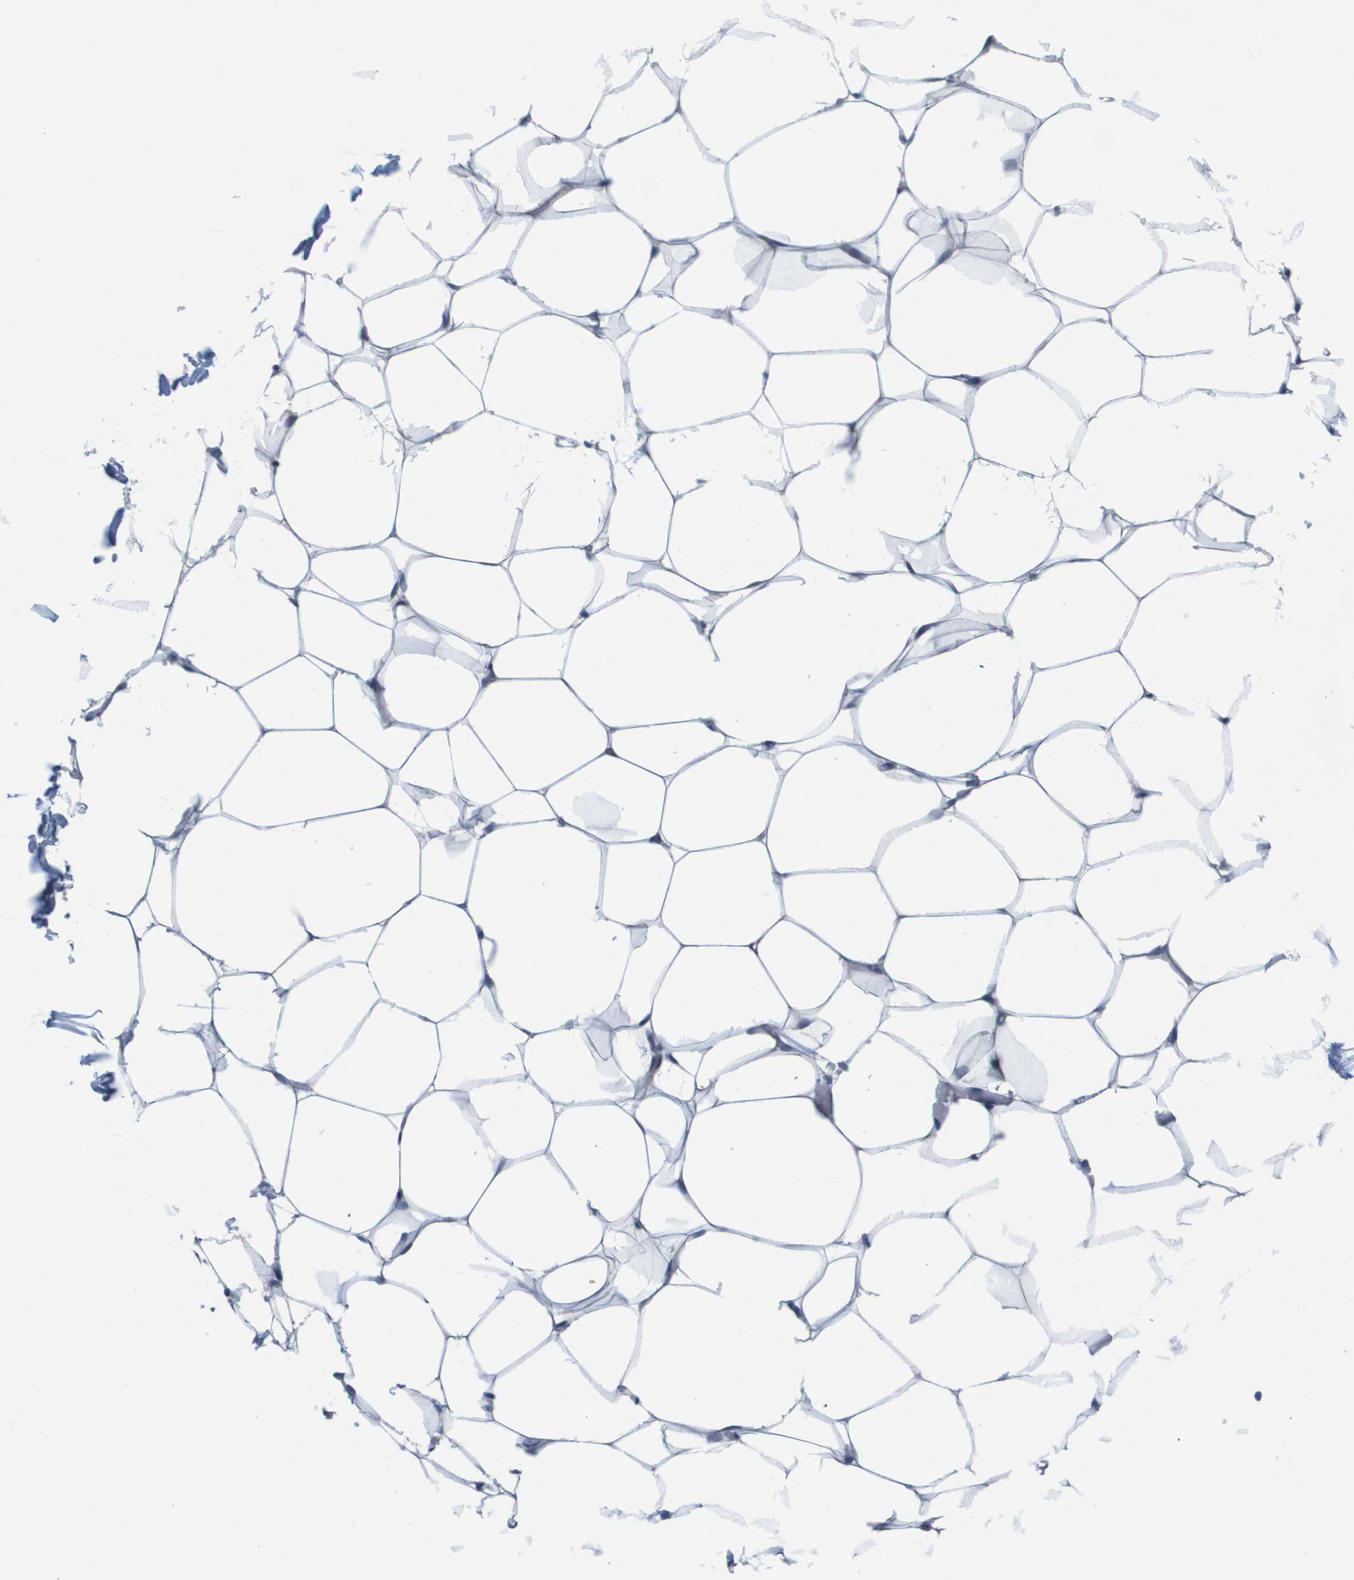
{"staining": {"intensity": "negative", "quantity": "none", "location": "none"}, "tissue": "adipose tissue", "cell_type": "Adipocytes", "image_type": "normal", "snomed": [{"axis": "morphology", "description": "Normal tissue, NOS"}, {"axis": "topography", "description": "Breast"}, {"axis": "topography", "description": "Adipose tissue"}], "caption": "Immunohistochemical staining of unremarkable adipose tissue demonstrates no significant positivity in adipocytes. (Stains: DAB (3,3'-diaminobenzidine) immunohistochemistry with hematoxylin counter stain, Microscopy: brightfield microscopy at high magnification).", "gene": "PDE4A", "patient": {"sex": "female", "age": 25}}